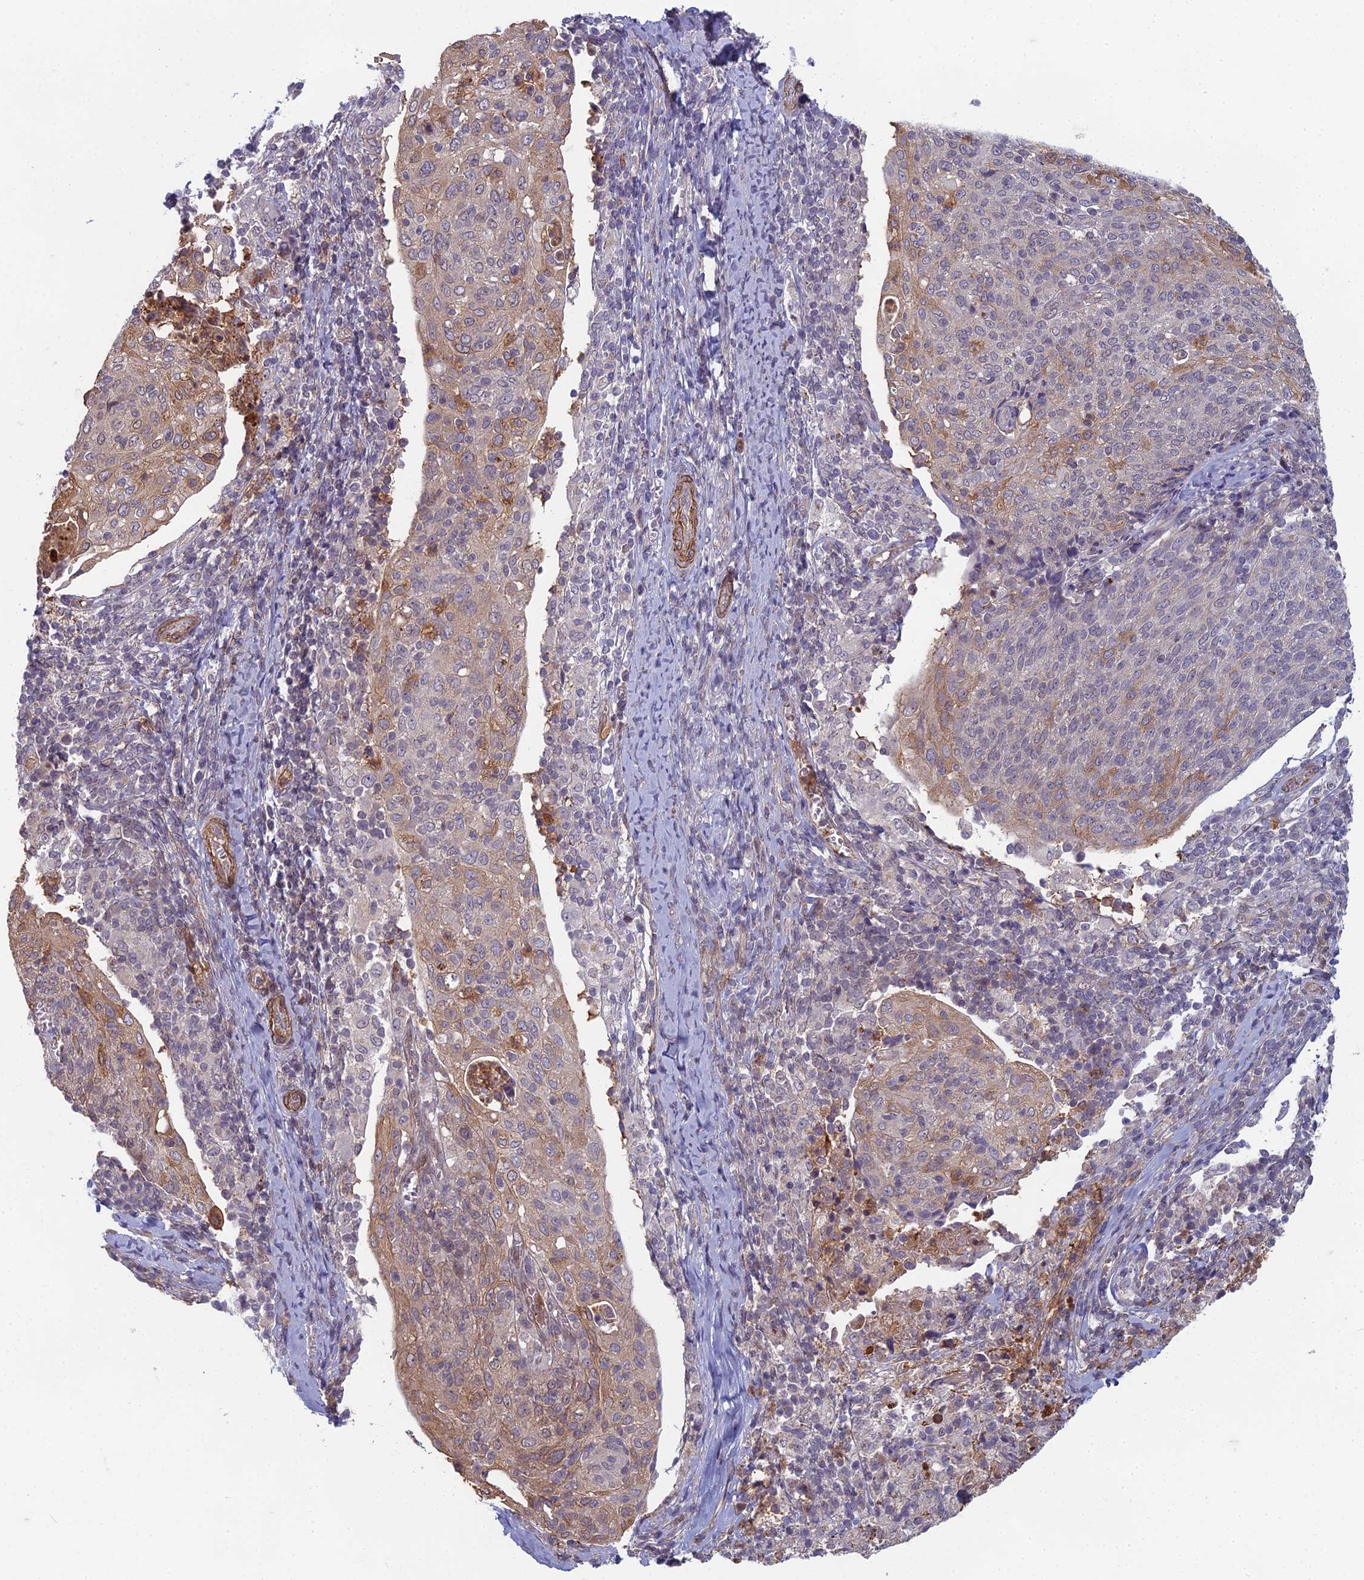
{"staining": {"intensity": "weak", "quantity": "25%-75%", "location": "cytoplasmic/membranous"}, "tissue": "cervical cancer", "cell_type": "Tumor cells", "image_type": "cancer", "snomed": [{"axis": "morphology", "description": "Squamous cell carcinoma, NOS"}, {"axis": "topography", "description": "Cervix"}], "caption": "Immunohistochemical staining of cervical cancer (squamous cell carcinoma) demonstrates weak cytoplasmic/membranous protein staining in about 25%-75% of tumor cells.", "gene": "ZNF626", "patient": {"sex": "female", "age": 52}}